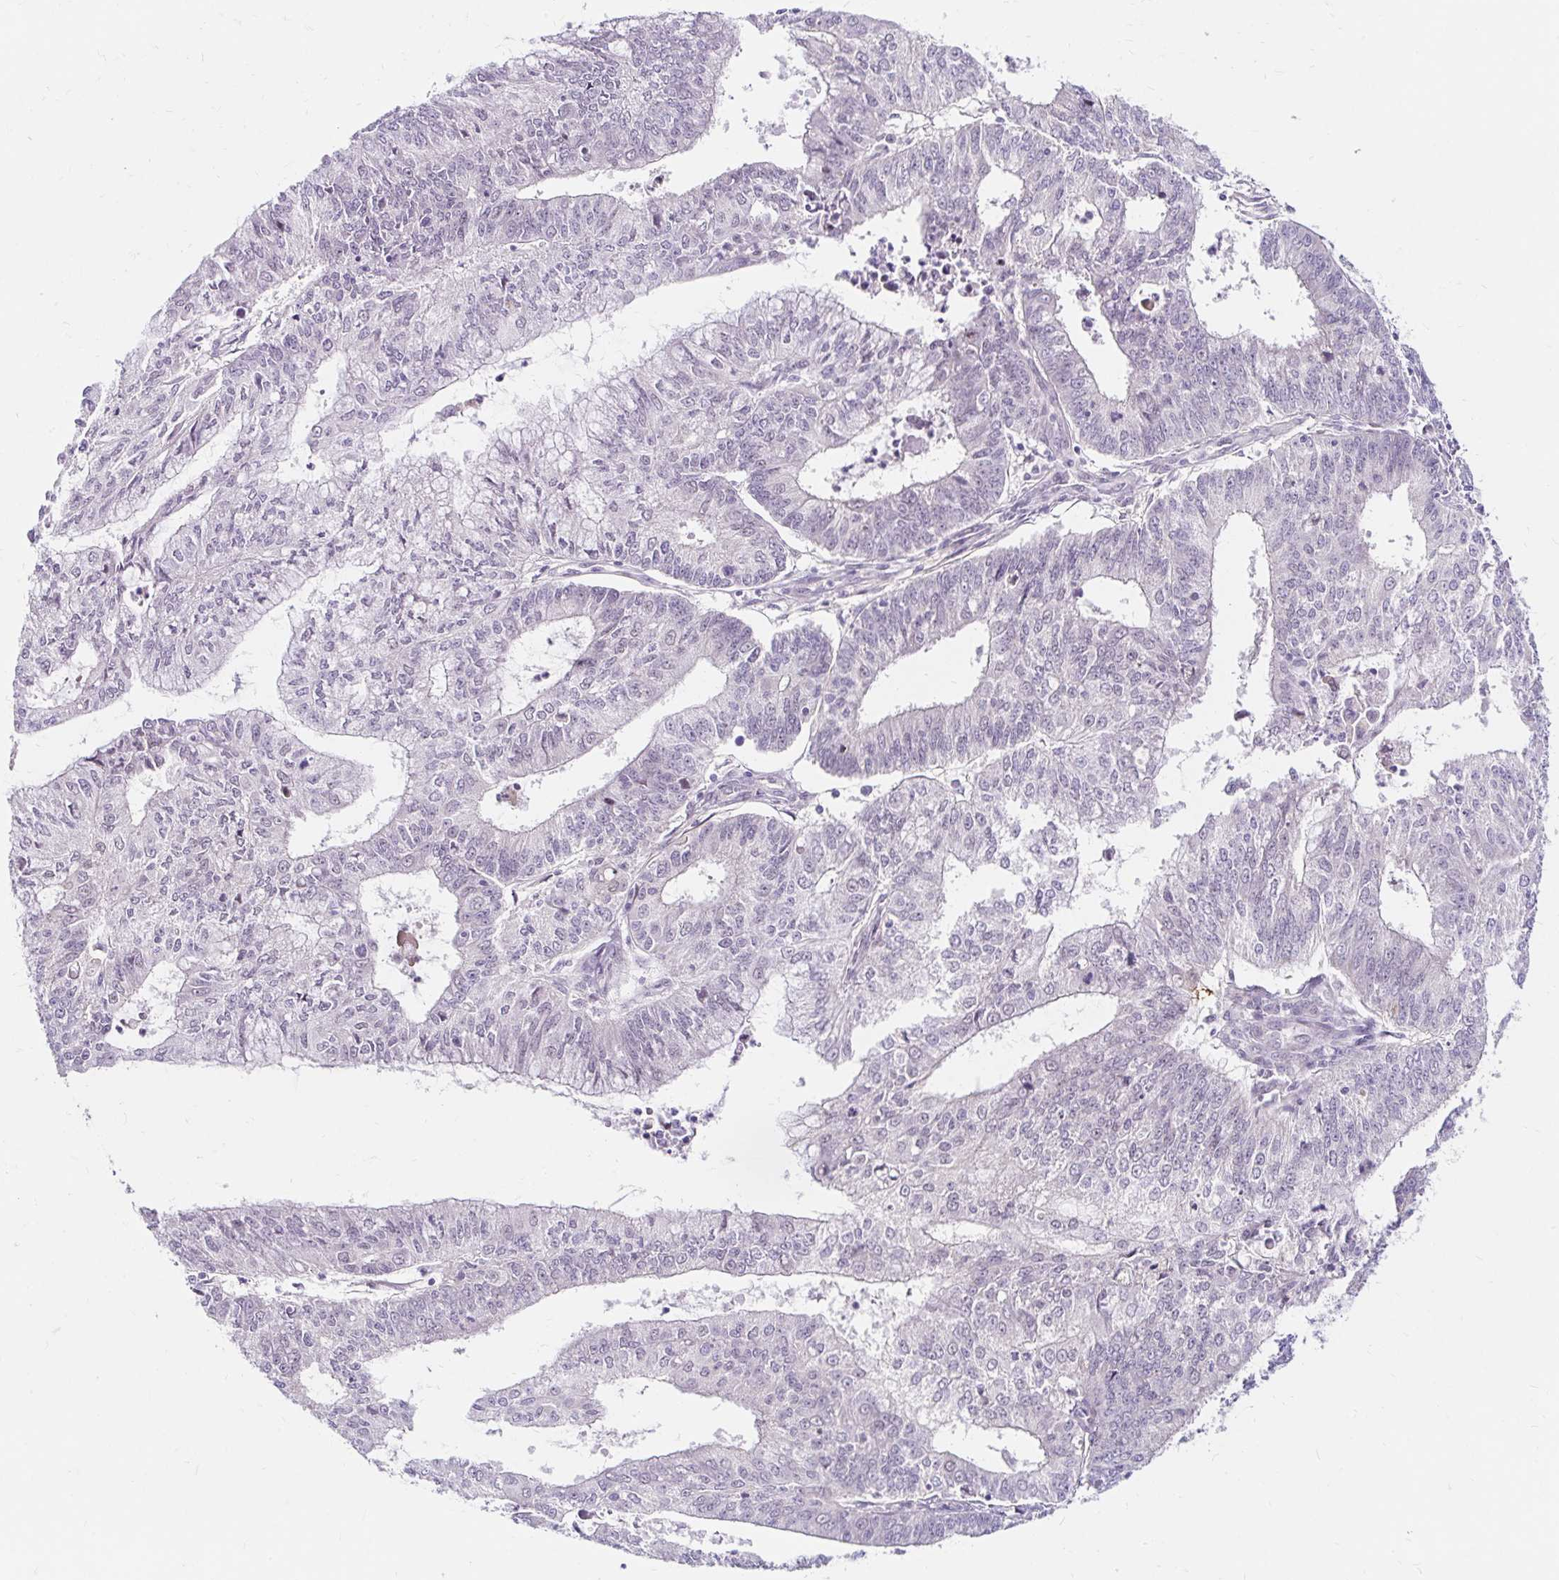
{"staining": {"intensity": "negative", "quantity": "none", "location": "none"}, "tissue": "endometrial cancer", "cell_type": "Tumor cells", "image_type": "cancer", "snomed": [{"axis": "morphology", "description": "Adenocarcinoma, NOS"}, {"axis": "topography", "description": "Endometrium"}], "caption": "Endometrial cancer was stained to show a protein in brown. There is no significant staining in tumor cells.", "gene": "GUCY1A1", "patient": {"sex": "female", "age": 61}}